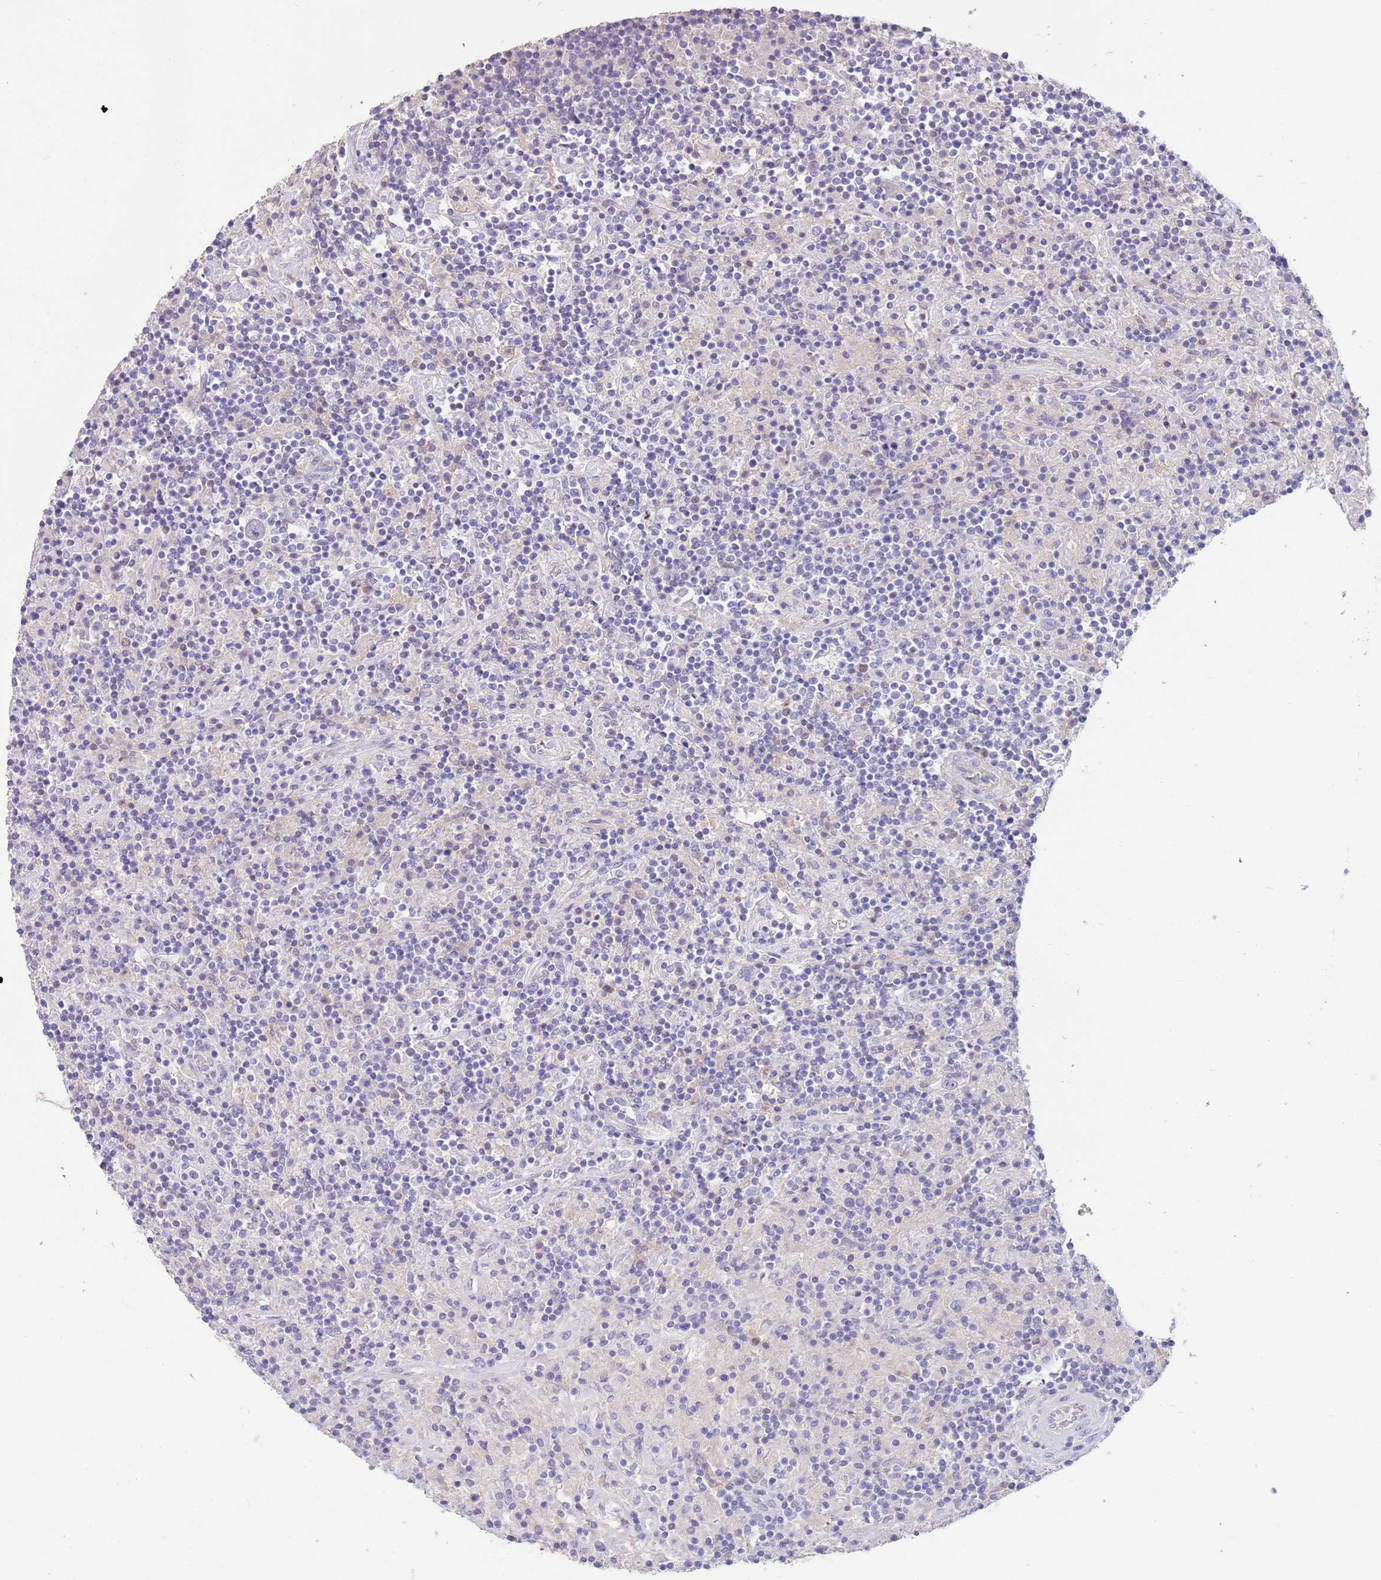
{"staining": {"intensity": "negative", "quantity": "none", "location": "none"}, "tissue": "lymphoma", "cell_type": "Tumor cells", "image_type": "cancer", "snomed": [{"axis": "morphology", "description": "Hodgkin's disease, NOS"}, {"axis": "topography", "description": "Lymph node"}], "caption": "Immunohistochemical staining of Hodgkin's disease shows no significant expression in tumor cells. (Brightfield microscopy of DAB immunohistochemistry at high magnification).", "gene": "IGFL4", "patient": {"sex": "male", "age": 70}}